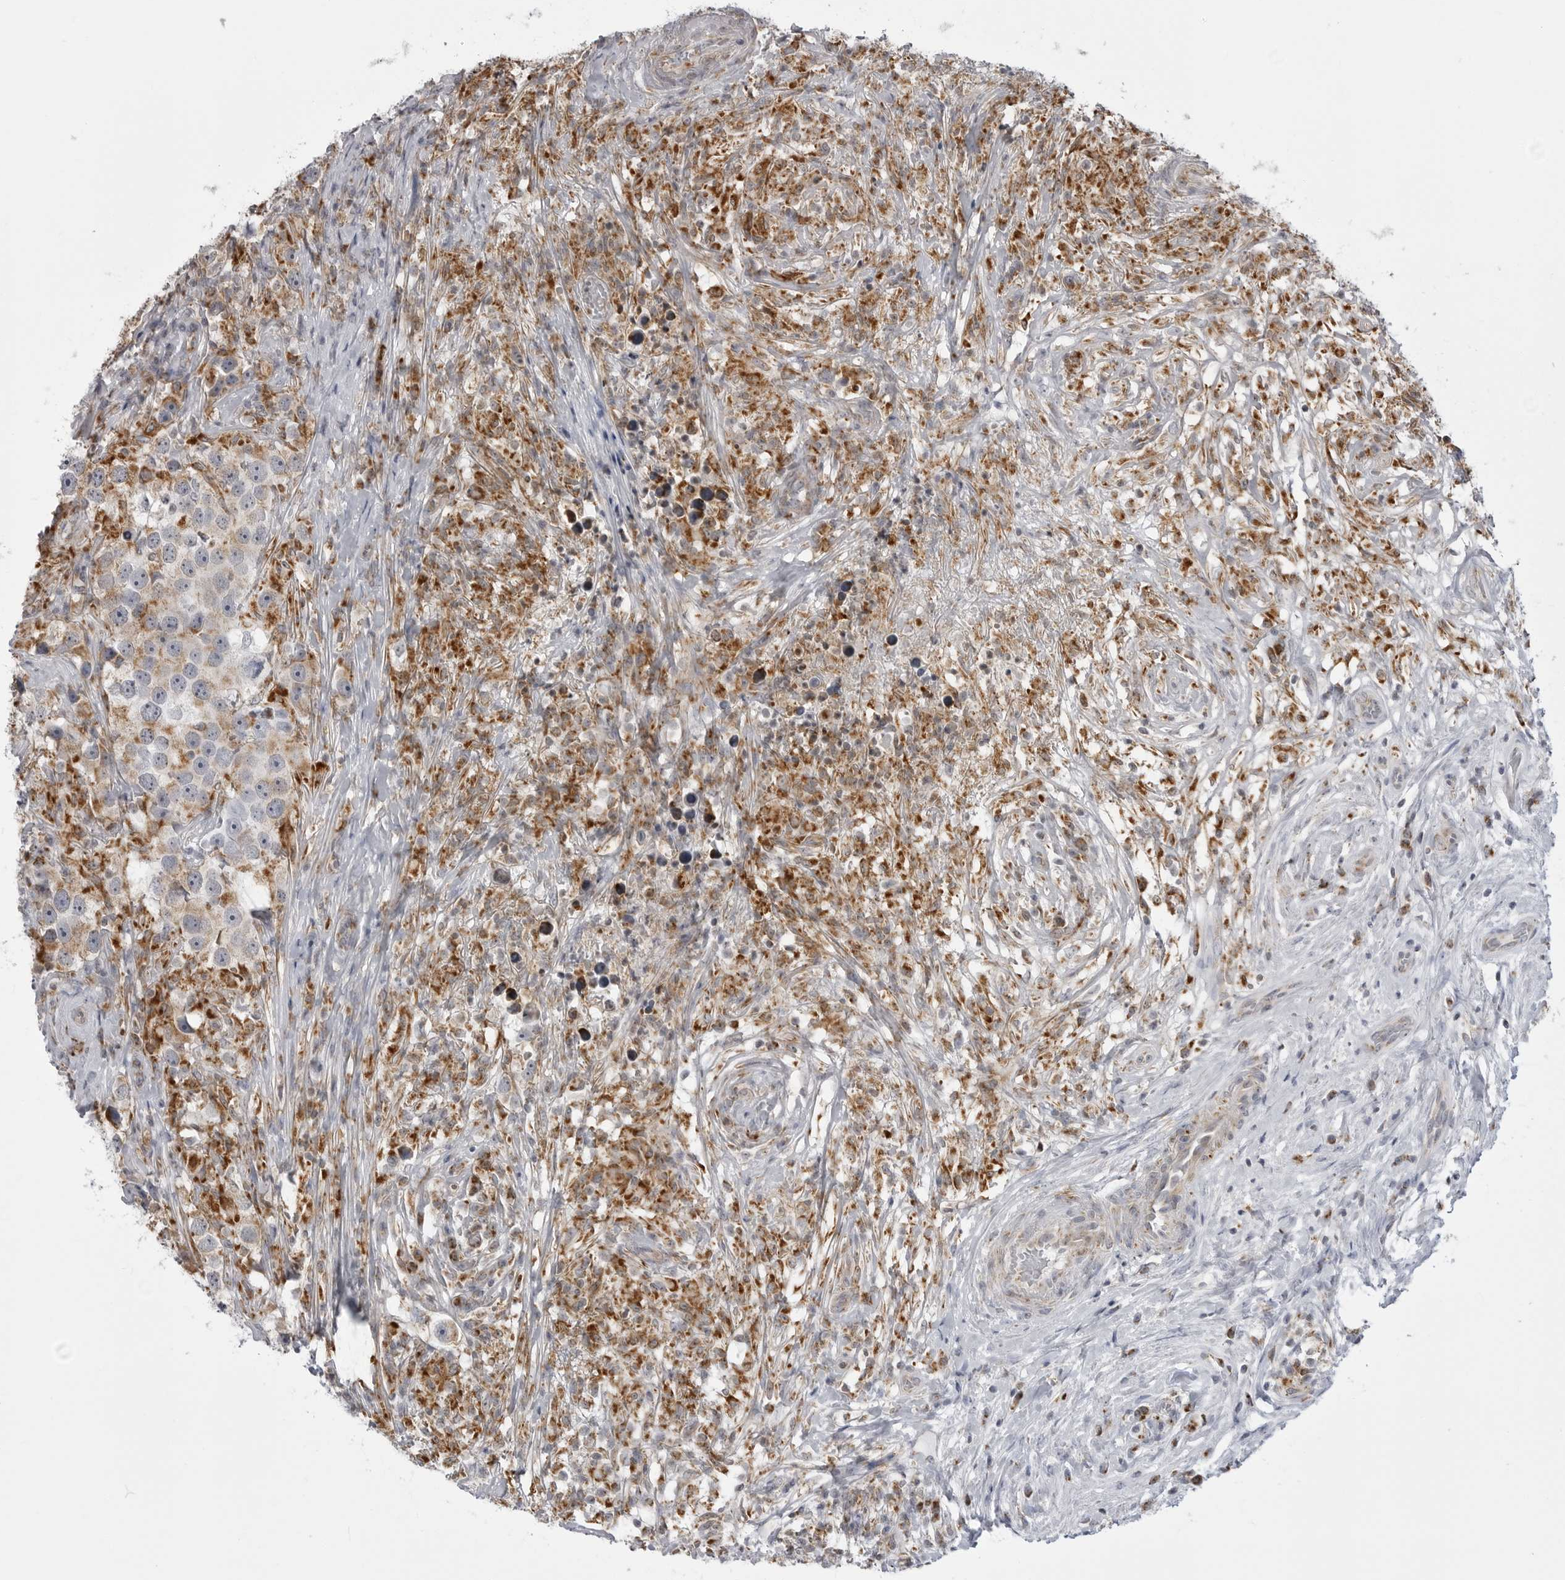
{"staining": {"intensity": "weak", "quantity": "25%-75%", "location": "cytoplasmic/membranous"}, "tissue": "testis cancer", "cell_type": "Tumor cells", "image_type": "cancer", "snomed": [{"axis": "morphology", "description": "Seminoma, NOS"}, {"axis": "topography", "description": "Testis"}], "caption": "IHC staining of seminoma (testis), which reveals low levels of weak cytoplasmic/membranous expression in about 25%-75% of tumor cells indicating weak cytoplasmic/membranous protein positivity. The staining was performed using DAB (brown) for protein detection and nuclei were counterstained in hematoxylin (blue).", "gene": "FH", "patient": {"sex": "male", "age": 49}}